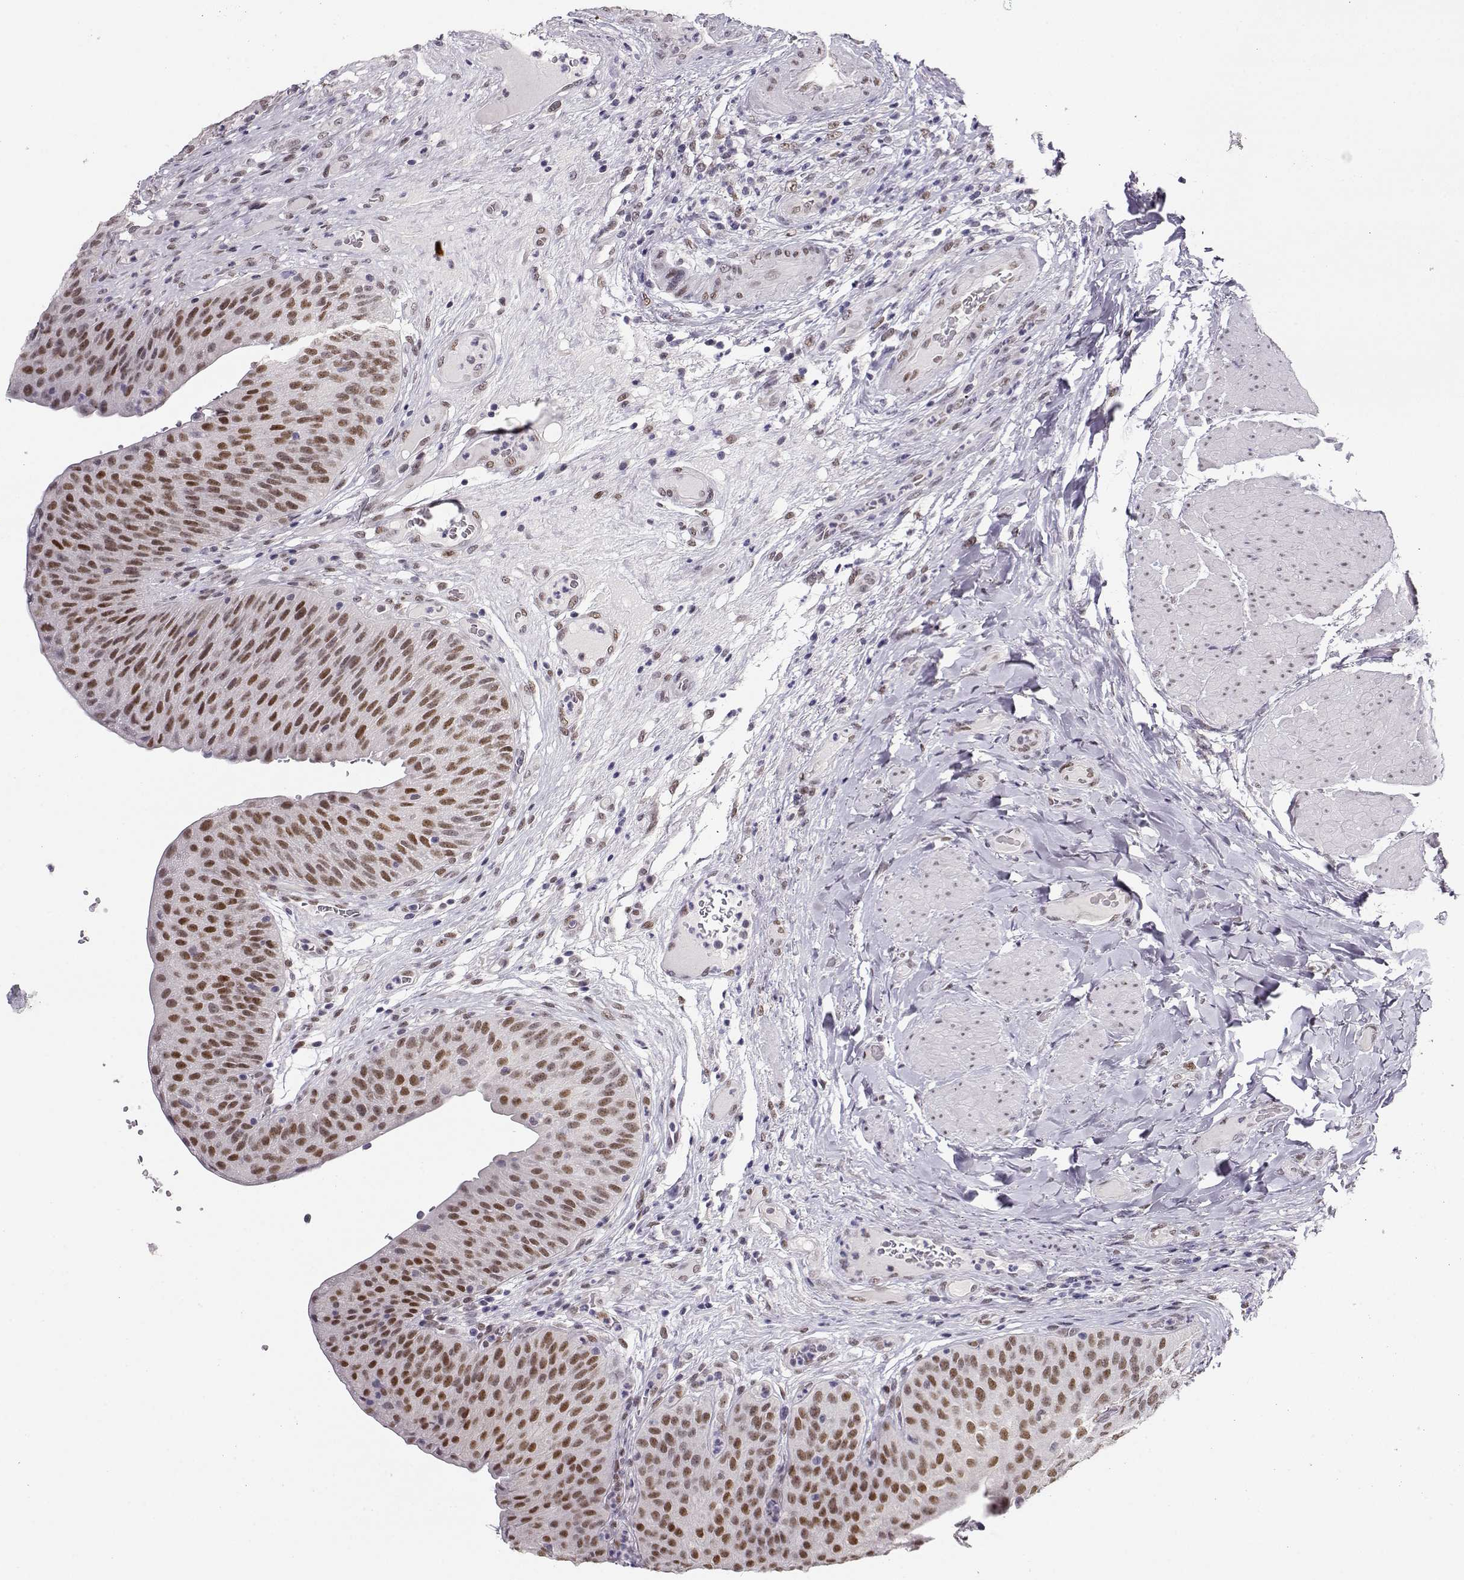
{"staining": {"intensity": "moderate", "quantity": "25%-75%", "location": "nuclear"}, "tissue": "urinary bladder", "cell_type": "Urothelial cells", "image_type": "normal", "snomed": [{"axis": "morphology", "description": "Normal tissue, NOS"}, {"axis": "topography", "description": "Urinary bladder"}], "caption": "Immunohistochemistry staining of benign urinary bladder, which shows medium levels of moderate nuclear staining in about 25%-75% of urothelial cells indicating moderate nuclear protein positivity. The staining was performed using DAB (brown) for protein detection and nuclei were counterstained in hematoxylin (blue).", "gene": "POLI", "patient": {"sex": "male", "age": 66}}